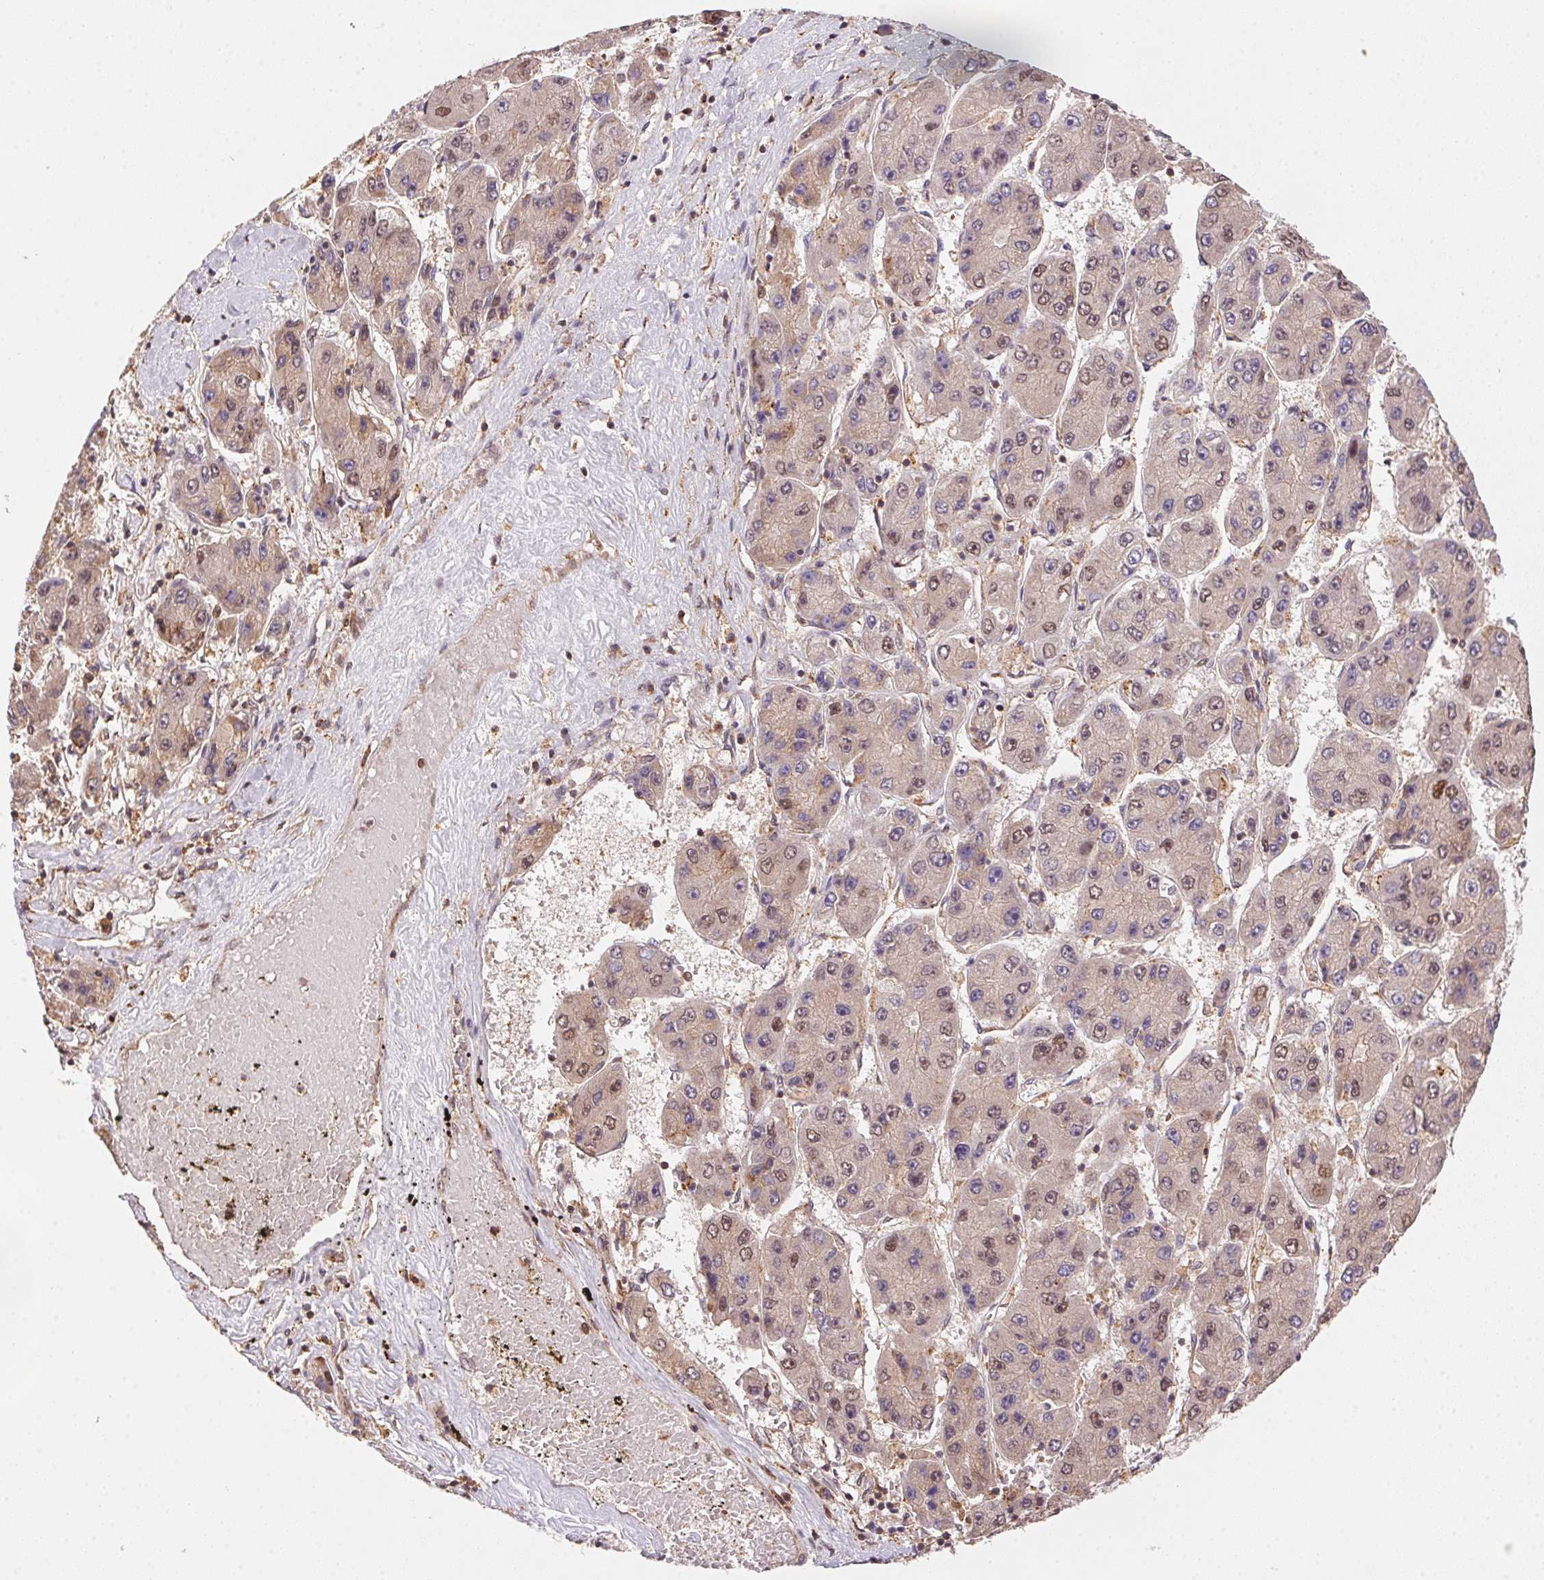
{"staining": {"intensity": "moderate", "quantity": "25%-75%", "location": "nuclear"}, "tissue": "liver cancer", "cell_type": "Tumor cells", "image_type": "cancer", "snomed": [{"axis": "morphology", "description": "Carcinoma, Hepatocellular, NOS"}, {"axis": "topography", "description": "Liver"}], "caption": "Liver hepatocellular carcinoma stained for a protein demonstrates moderate nuclear positivity in tumor cells. The protein of interest is shown in brown color, while the nuclei are stained blue.", "gene": "MEX3D", "patient": {"sex": "female", "age": 61}}